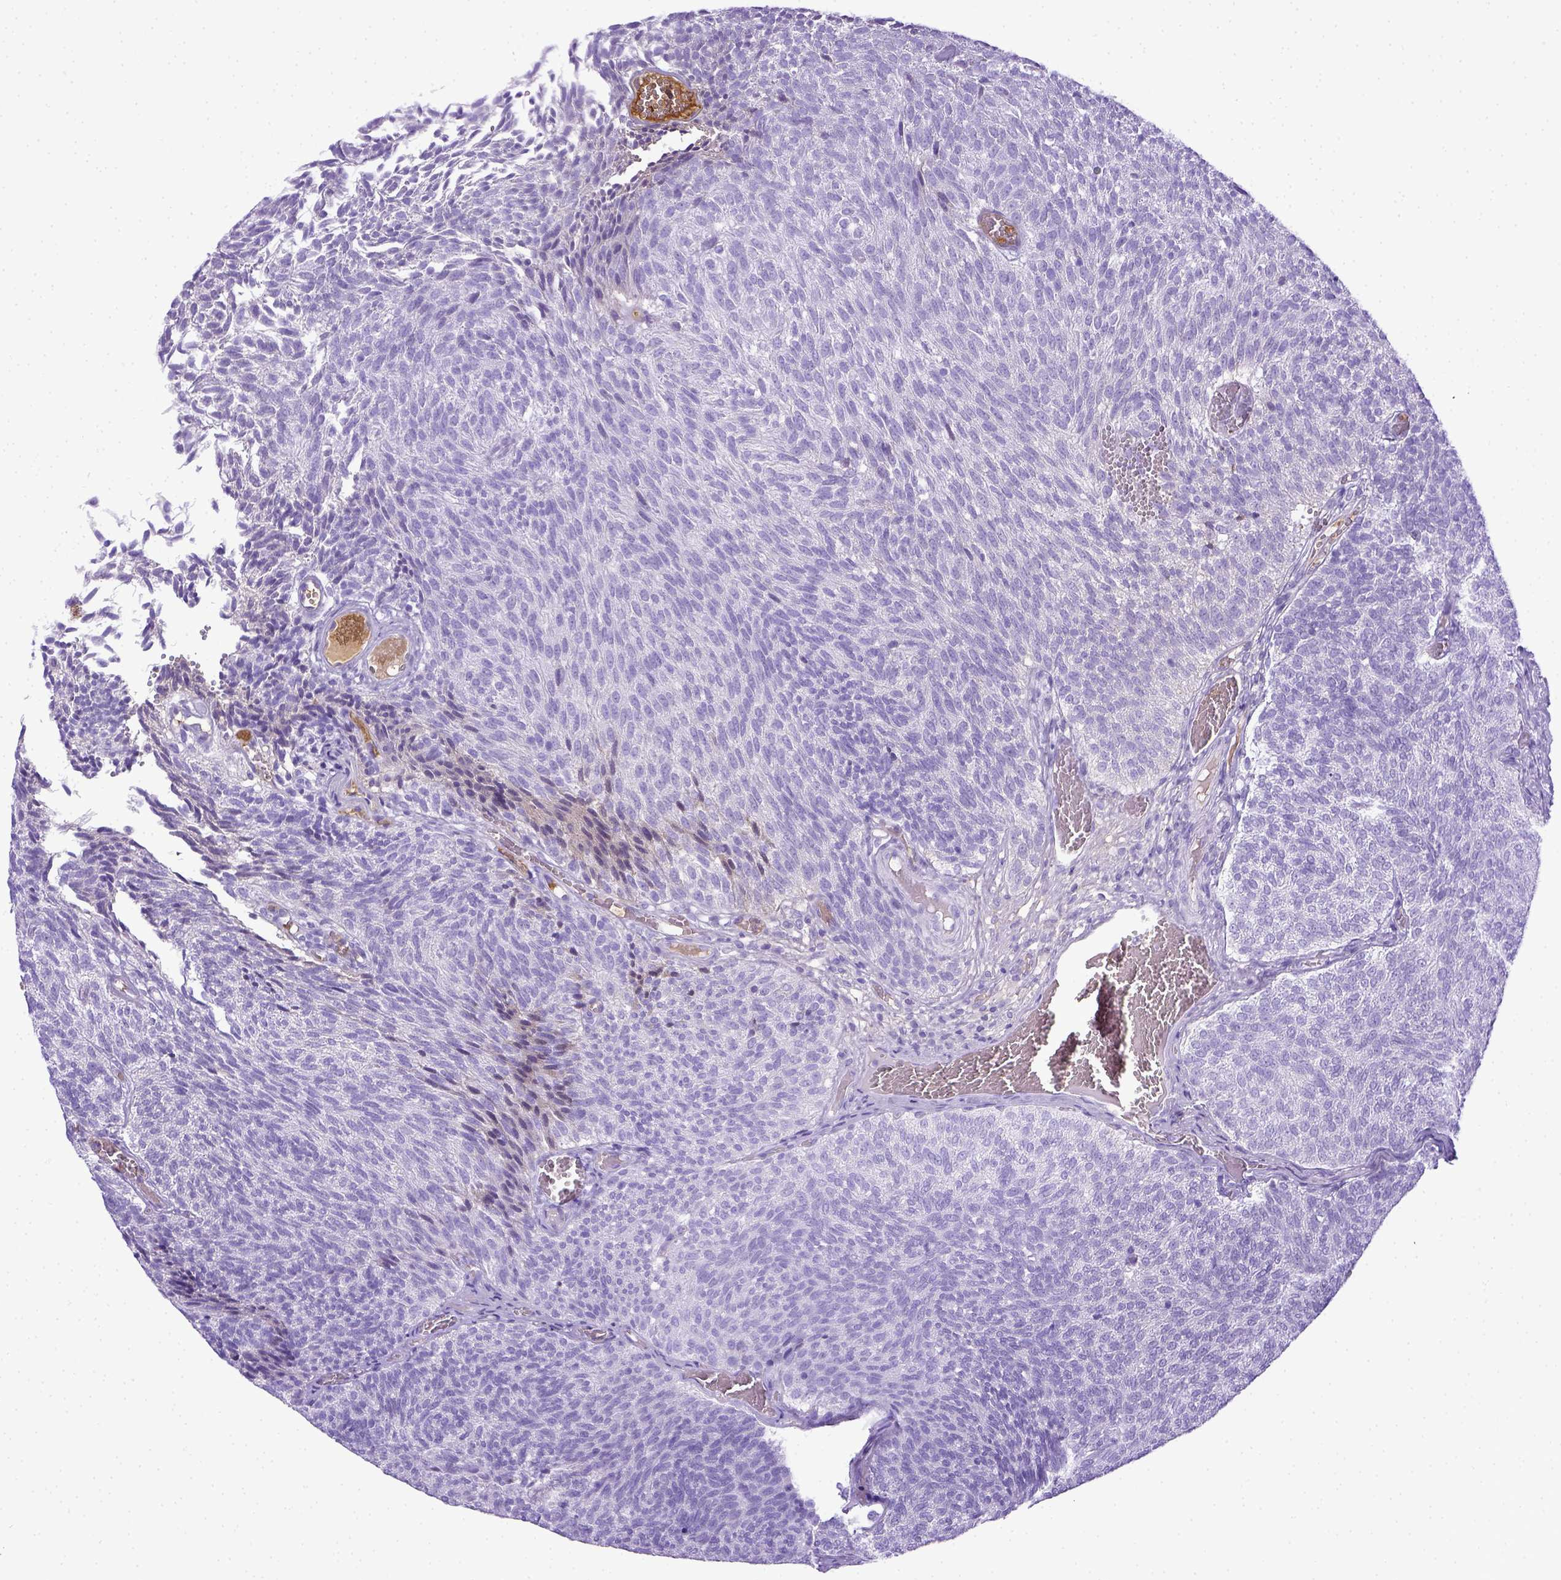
{"staining": {"intensity": "negative", "quantity": "none", "location": "none"}, "tissue": "urothelial cancer", "cell_type": "Tumor cells", "image_type": "cancer", "snomed": [{"axis": "morphology", "description": "Urothelial carcinoma, Low grade"}, {"axis": "topography", "description": "Urinary bladder"}], "caption": "Protein analysis of urothelial carcinoma (low-grade) shows no significant staining in tumor cells. The staining is performed using DAB (3,3'-diaminobenzidine) brown chromogen with nuclei counter-stained in using hematoxylin.", "gene": "ITIH4", "patient": {"sex": "male", "age": 77}}